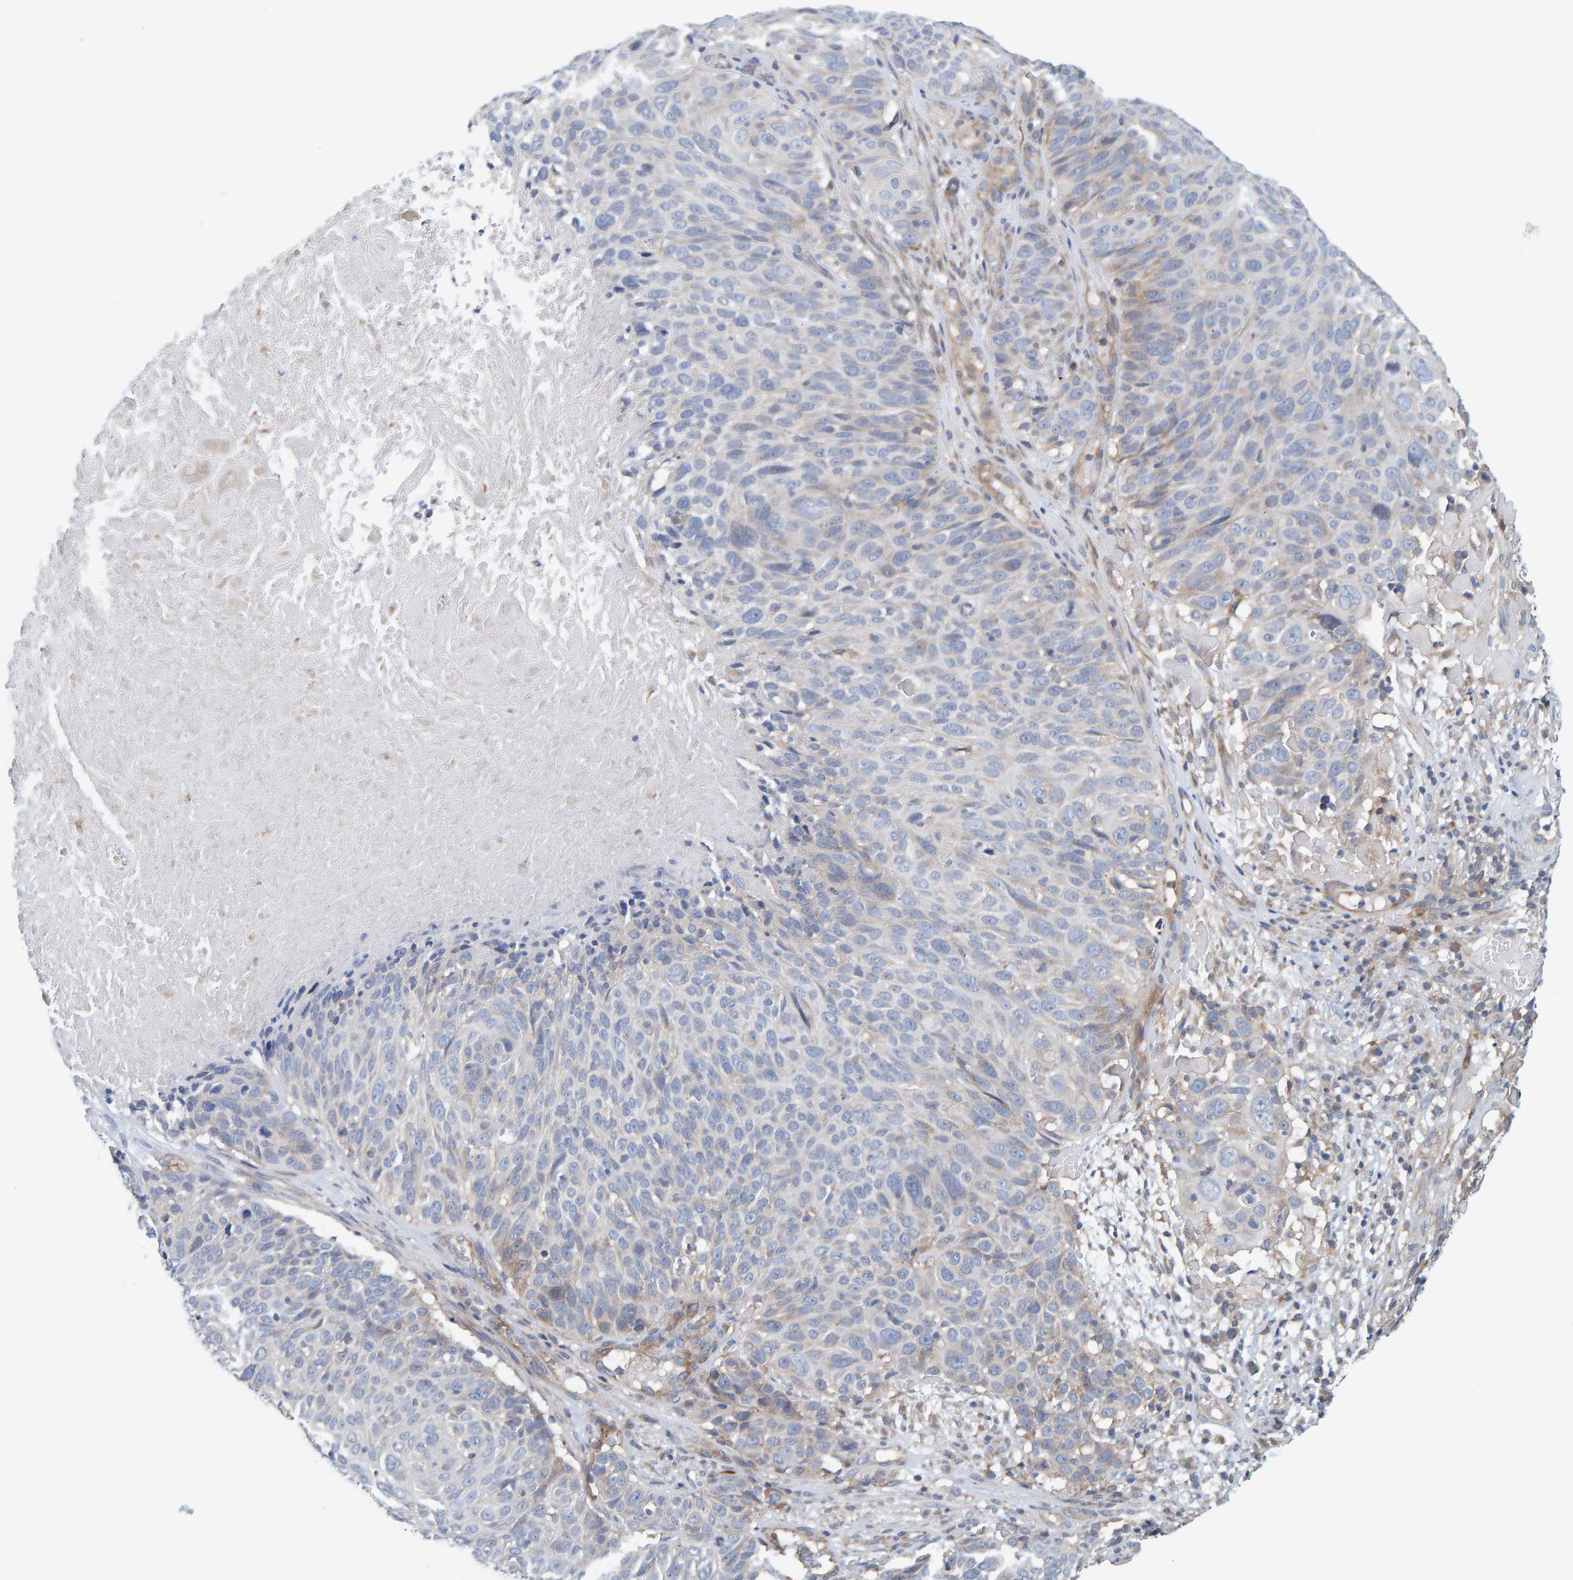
{"staining": {"intensity": "negative", "quantity": "none", "location": "none"}, "tissue": "cervical cancer", "cell_type": "Tumor cells", "image_type": "cancer", "snomed": [{"axis": "morphology", "description": "Squamous cell carcinoma, NOS"}, {"axis": "topography", "description": "Cervix"}], "caption": "Histopathology image shows no significant protein expression in tumor cells of cervical cancer.", "gene": "RGP1", "patient": {"sex": "female", "age": 74}}